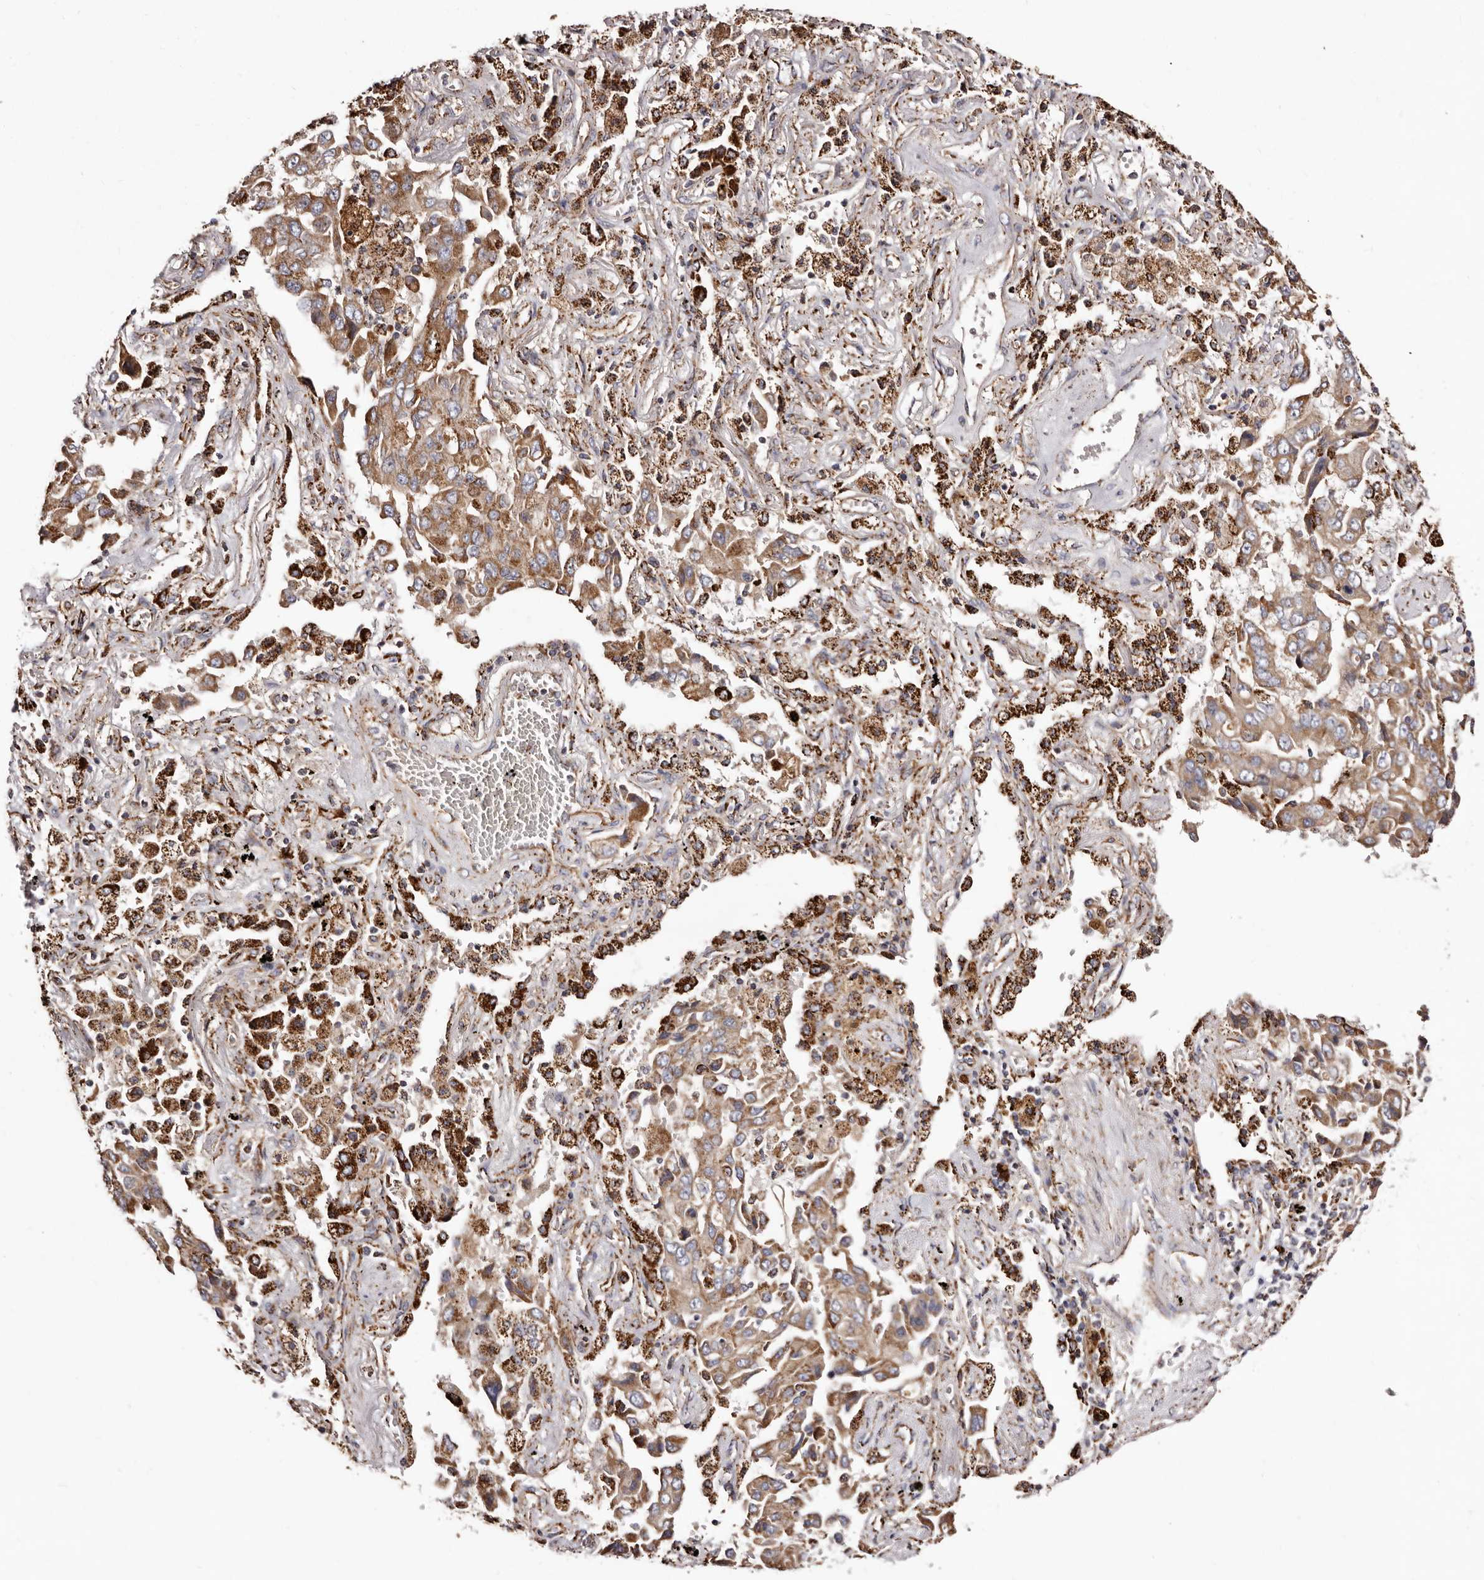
{"staining": {"intensity": "moderate", "quantity": ">75%", "location": "cytoplasmic/membranous"}, "tissue": "lung cancer", "cell_type": "Tumor cells", "image_type": "cancer", "snomed": [{"axis": "morphology", "description": "Adenocarcinoma, NOS"}, {"axis": "topography", "description": "Lung"}], "caption": "Immunohistochemistry micrograph of lung cancer (adenocarcinoma) stained for a protein (brown), which displays medium levels of moderate cytoplasmic/membranous positivity in about >75% of tumor cells.", "gene": "LUZP1", "patient": {"sex": "female", "age": 65}}